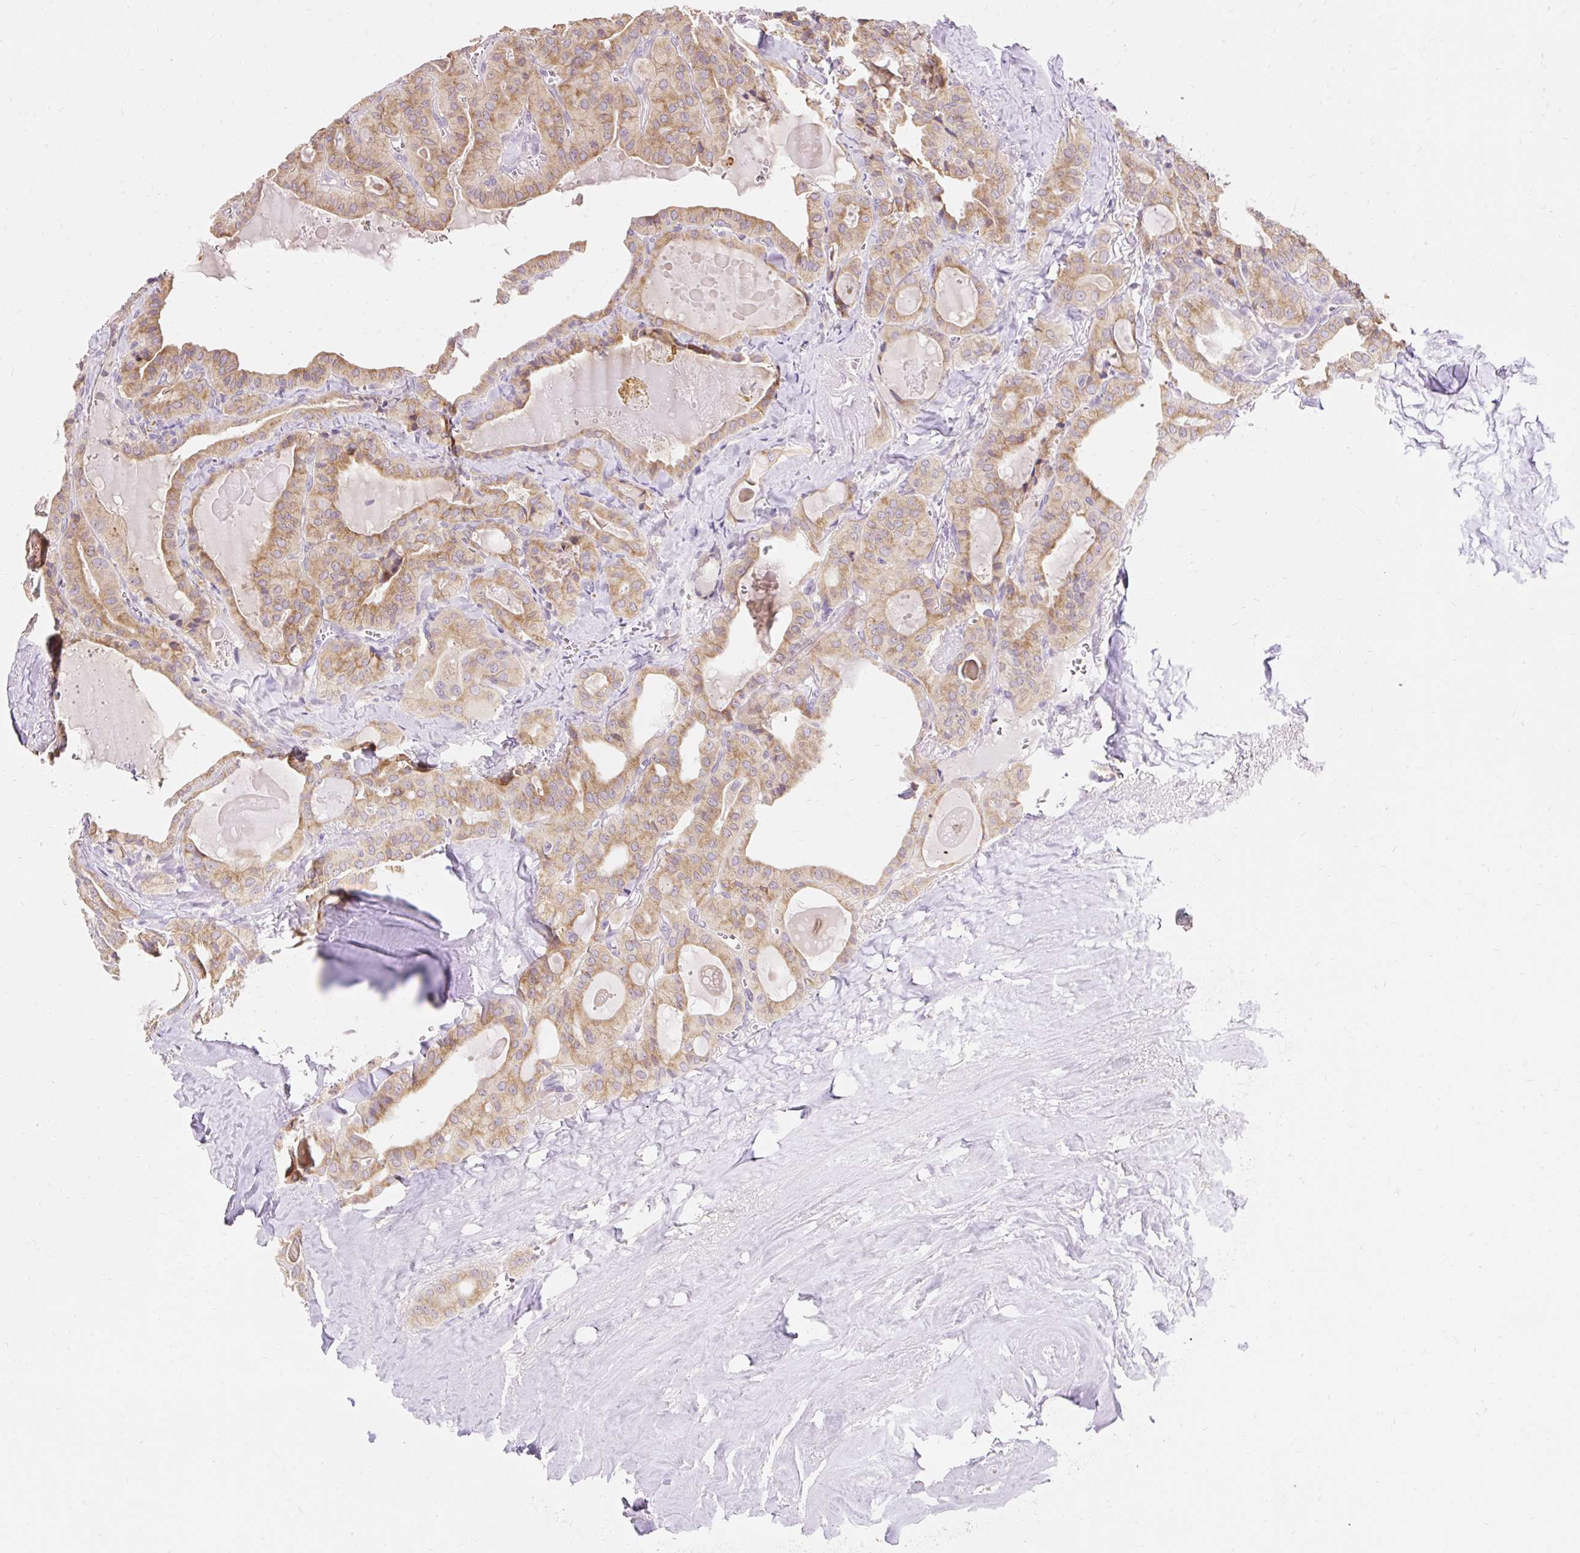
{"staining": {"intensity": "moderate", "quantity": ">75%", "location": "cytoplasmic/membranous"}, "tissue": "thyroid cancer", "cell_type": "Tumor cells", "image_type": "cancer", "snomed": [{"axis": "morphology", "description": "Papillary adenocarcinoma, NOS"}, {"axis": "topography", "description": "Thyroid gland"}], "caption": "A medium amount of moderate cytoplasmic/membranous expression is seen in approximately >75% of tumor cells in thyroid cancer tissue. Using DAB (3,3'-diaminobenzidine) (brown) and hematoxylin (blue) stains, captured at high magnification using brightfield microscopy.", "gene": "SEC63", "patient": {"sex": "male", "age": 52}}